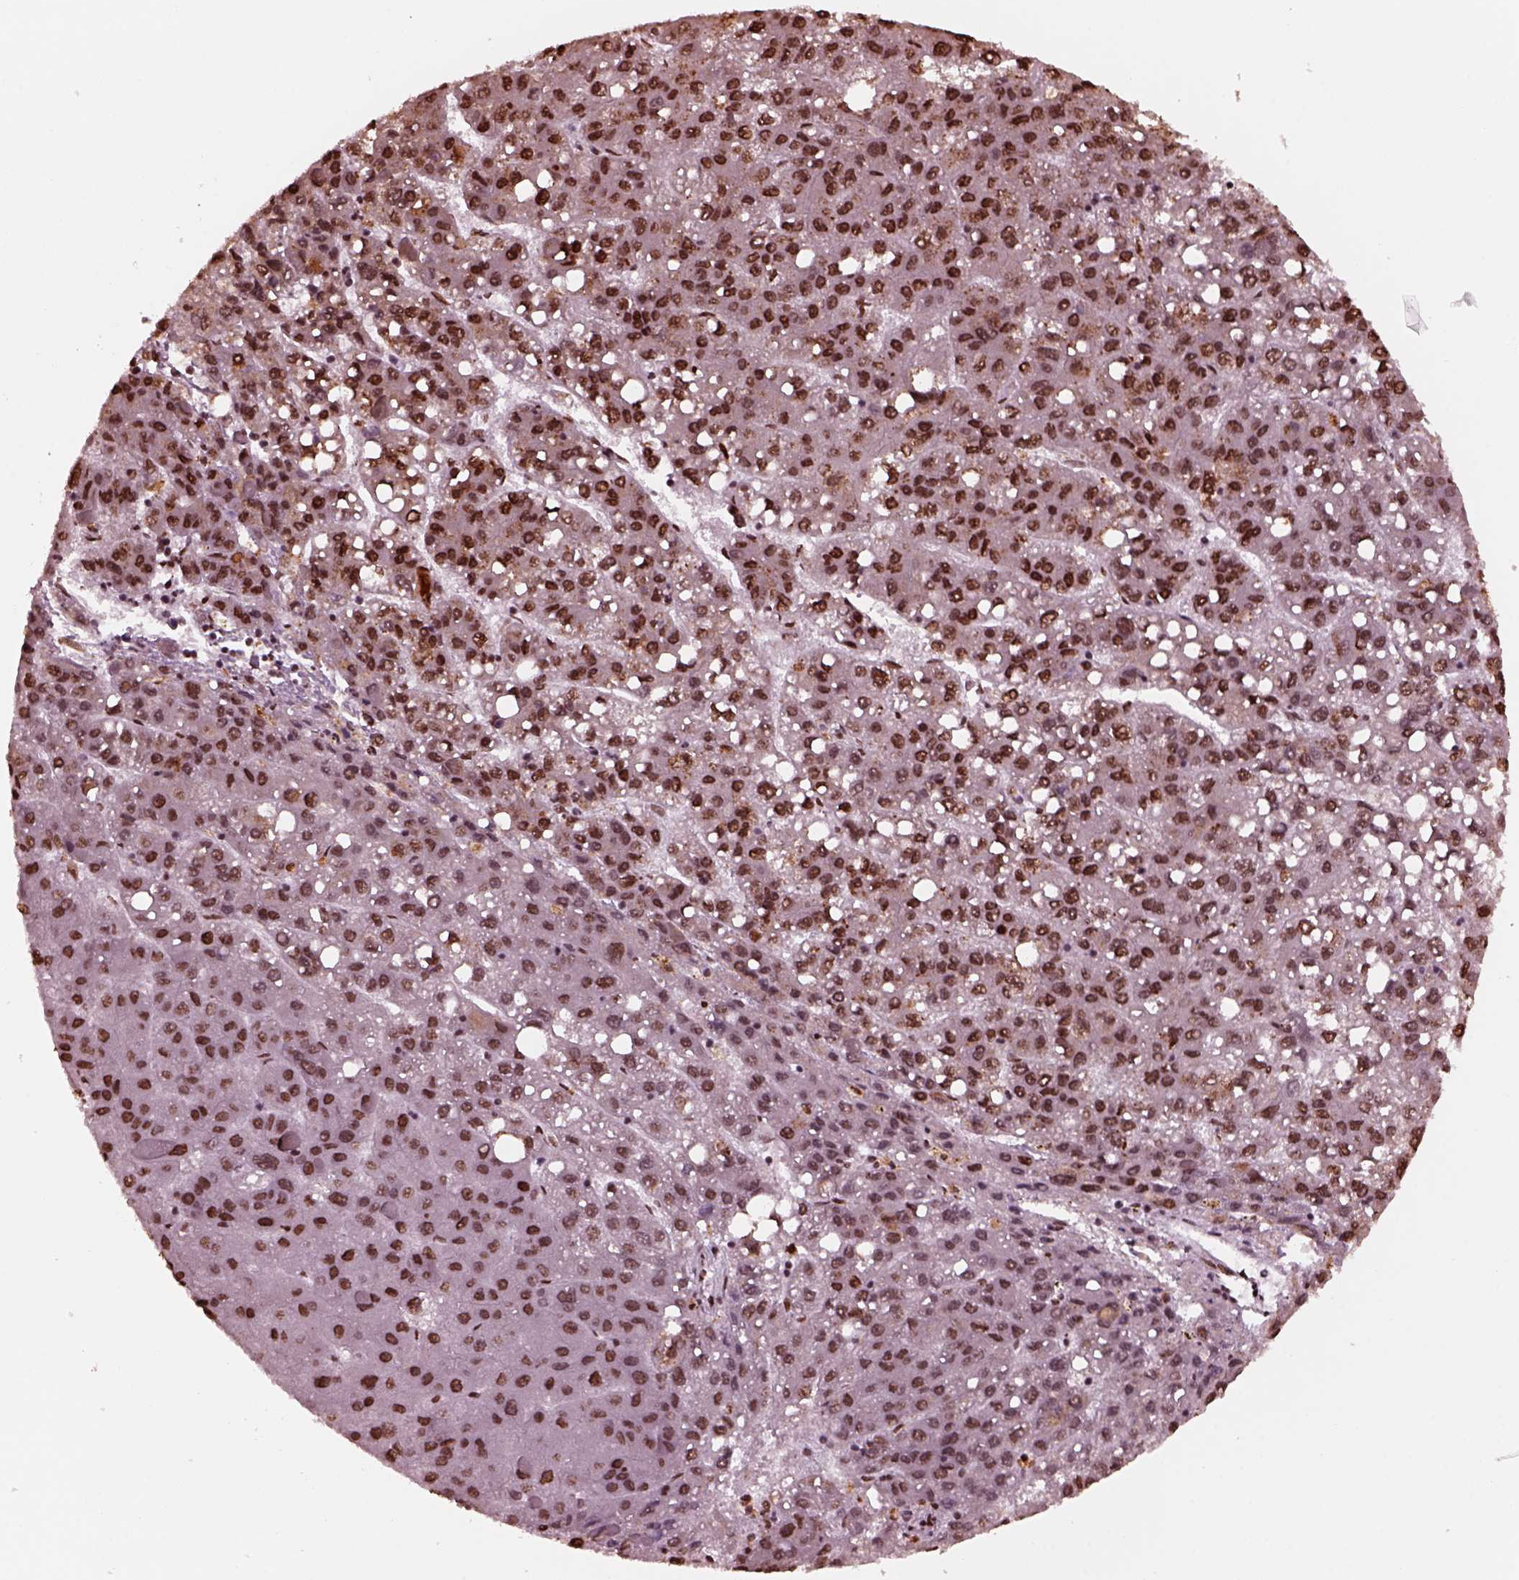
{"staining": {"intensity": "strong", "quantity": "25%-75%", "location": "nuclear"}, "tissue": "liver cancer", "cell_type": "Tumor cells", "image_type": "cancer", "snomed": [{"axis": "morphology", "description": "Carcinoma, Hepatocellular, NOS"}, {"axis": "topography", "description": "Liver"}], "caption": "This is a photomicrograph of IHC staining of hepatocellular carcinoma (liver), which shows strong staining in the nuclear of tumor cells.", "gene": "NSD1", "patient": {"sex": "female", "age": 82}}